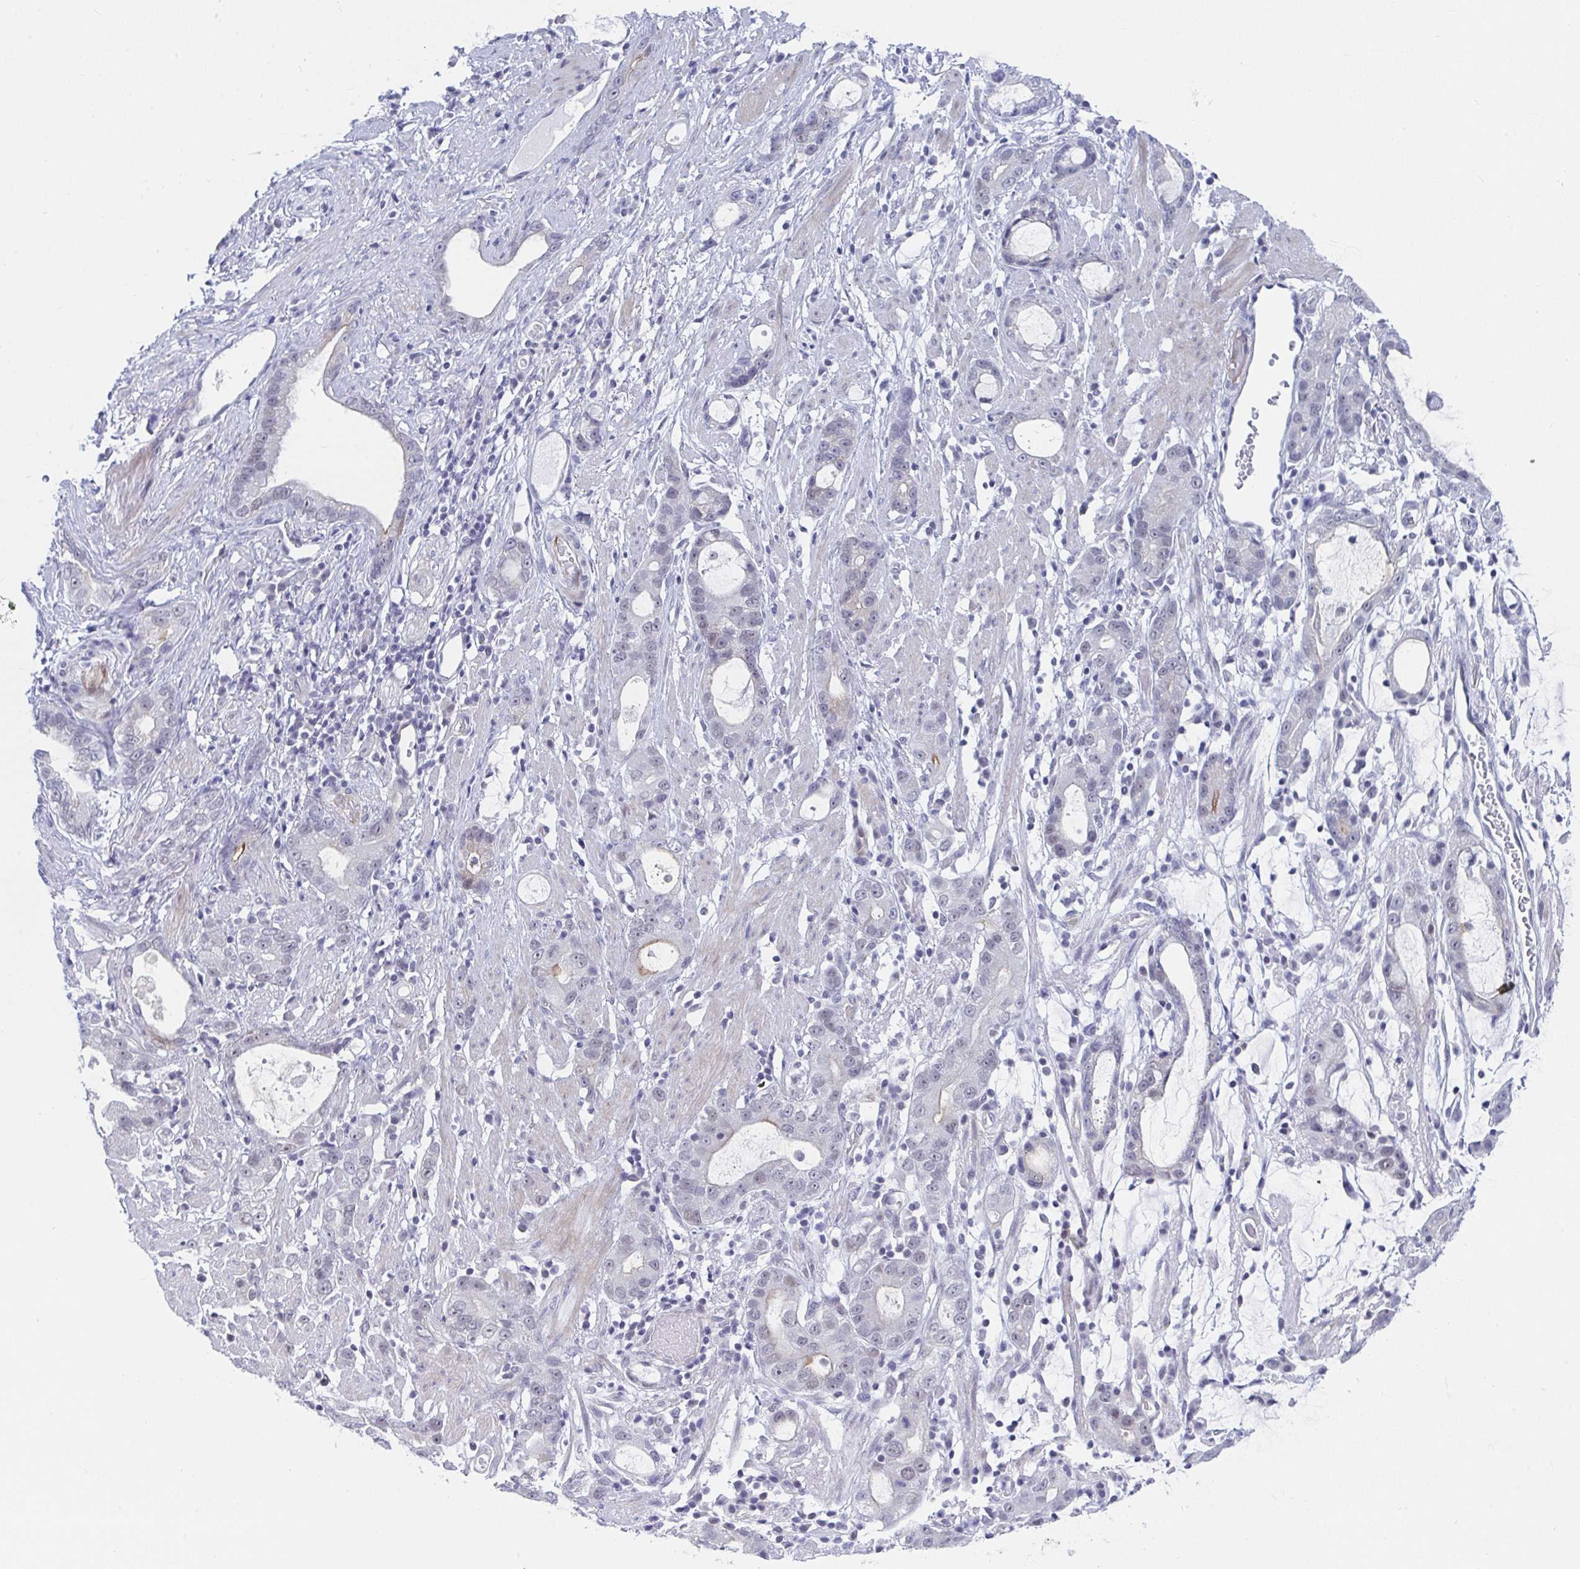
{"staining": {"intensity": "weak", "quantity": "25%-75%", "location": "nuclear"}, "tissue": "stomach cancer", "cell_type": "Tumor cells", "image_type": "cancer", "snomed": [{"axis": "morphology", "description": "Adenocarcinoma, NOS"}, {"axis": "topography", "description": "Stomach"}], "caption": "A low amount of weak nuclear expression is present in approximately 25%-75% of tumor cells in adenocarcinoma (stomach) tissue.", "gene": "DAOA", "patient": {"sex": "male", "age": 55}}